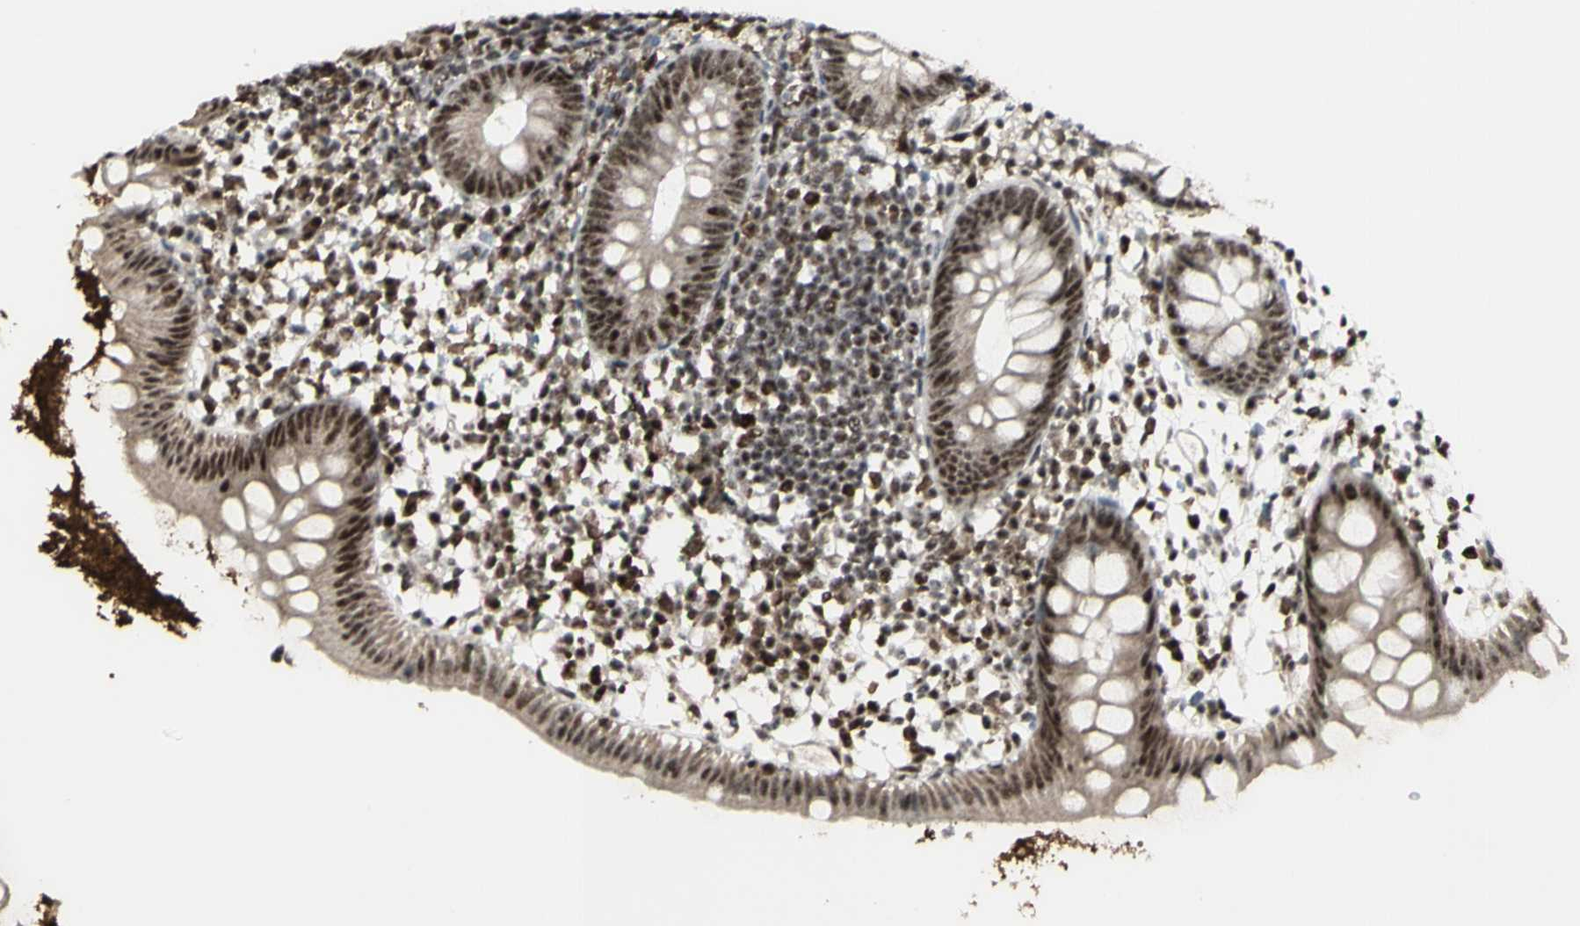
{"staining": {"intensity": "moderate", "quantity": "25%-75%", "location": "nuclear"}, "tissue": "appendix", "cell_type": "Glandular cells", "image_type": "normal", "snomed": [{"axis": "morphology", "description": "Normal tissue, NOS"}, {"axis": "topography", "description": "Appendix"}], "caption": "Immunohistochemistry (DAB (3,3'-diaminobenzidine)) staining of normal appendix exhibits moderate nuclear protein positivity in approximately 25%-75% of glandular cells.", "gene": "CCNT1", "patient": {"sex": "female", "age": 20}}